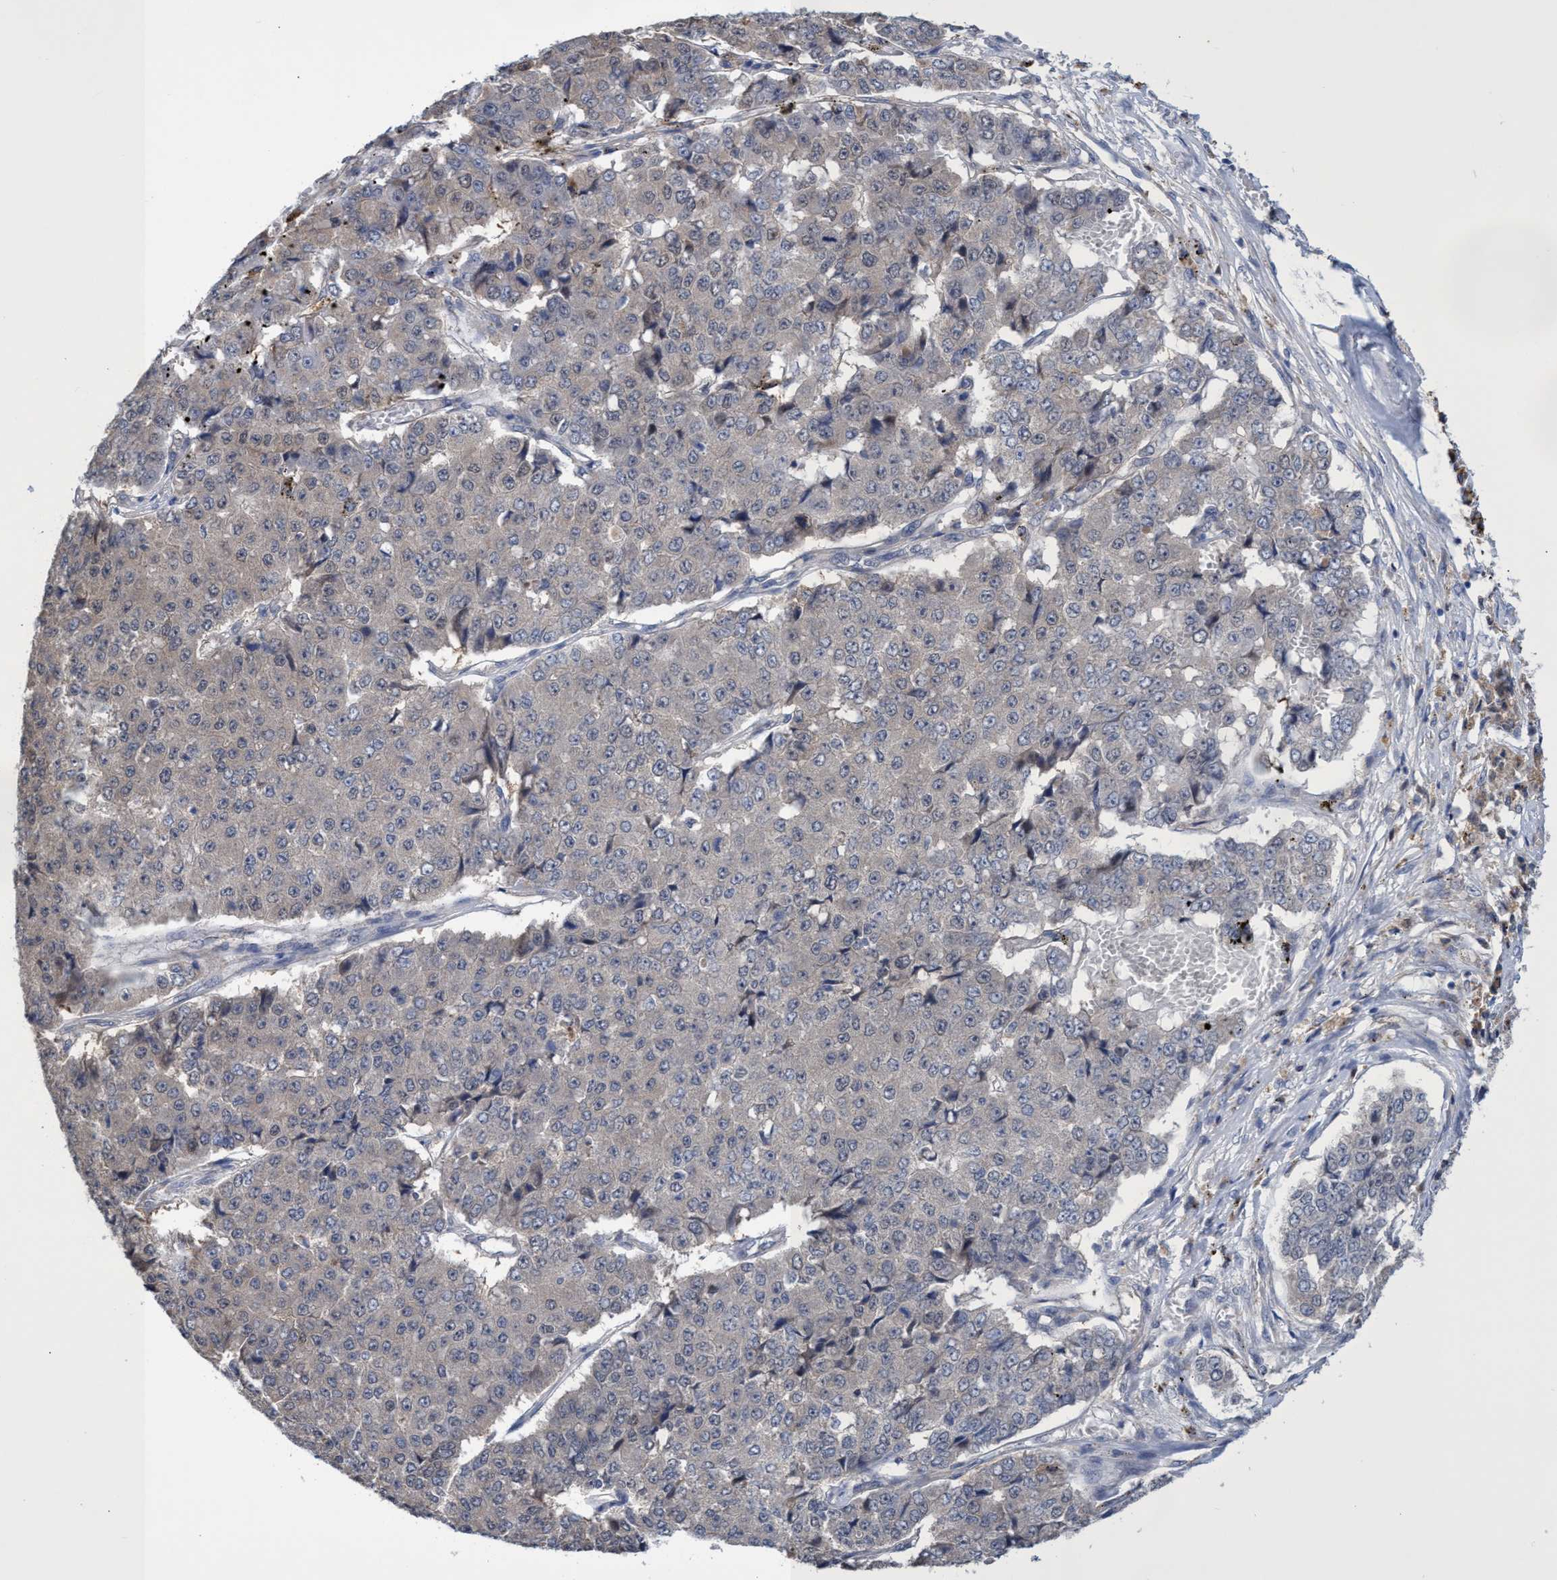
{"staining": {"intensity": "negative", "quantity": "none", "location": "none"}, "tissue": "pancreatic cancer", "cell_type": "Tumor cells", "image_type": "cancer", "snomed": [{"axis": "morphology", "description": "Adenocarcinoma, NOS"}, {"axis": "topography", "description": "Pancreas"}], "caption": "Micrograph shows no protein staining in tumor cells of adenocarcinoma (pancreatic) tissue.", "gene": "SVEP1", "patient": {"sex": "male", "age": 50}}